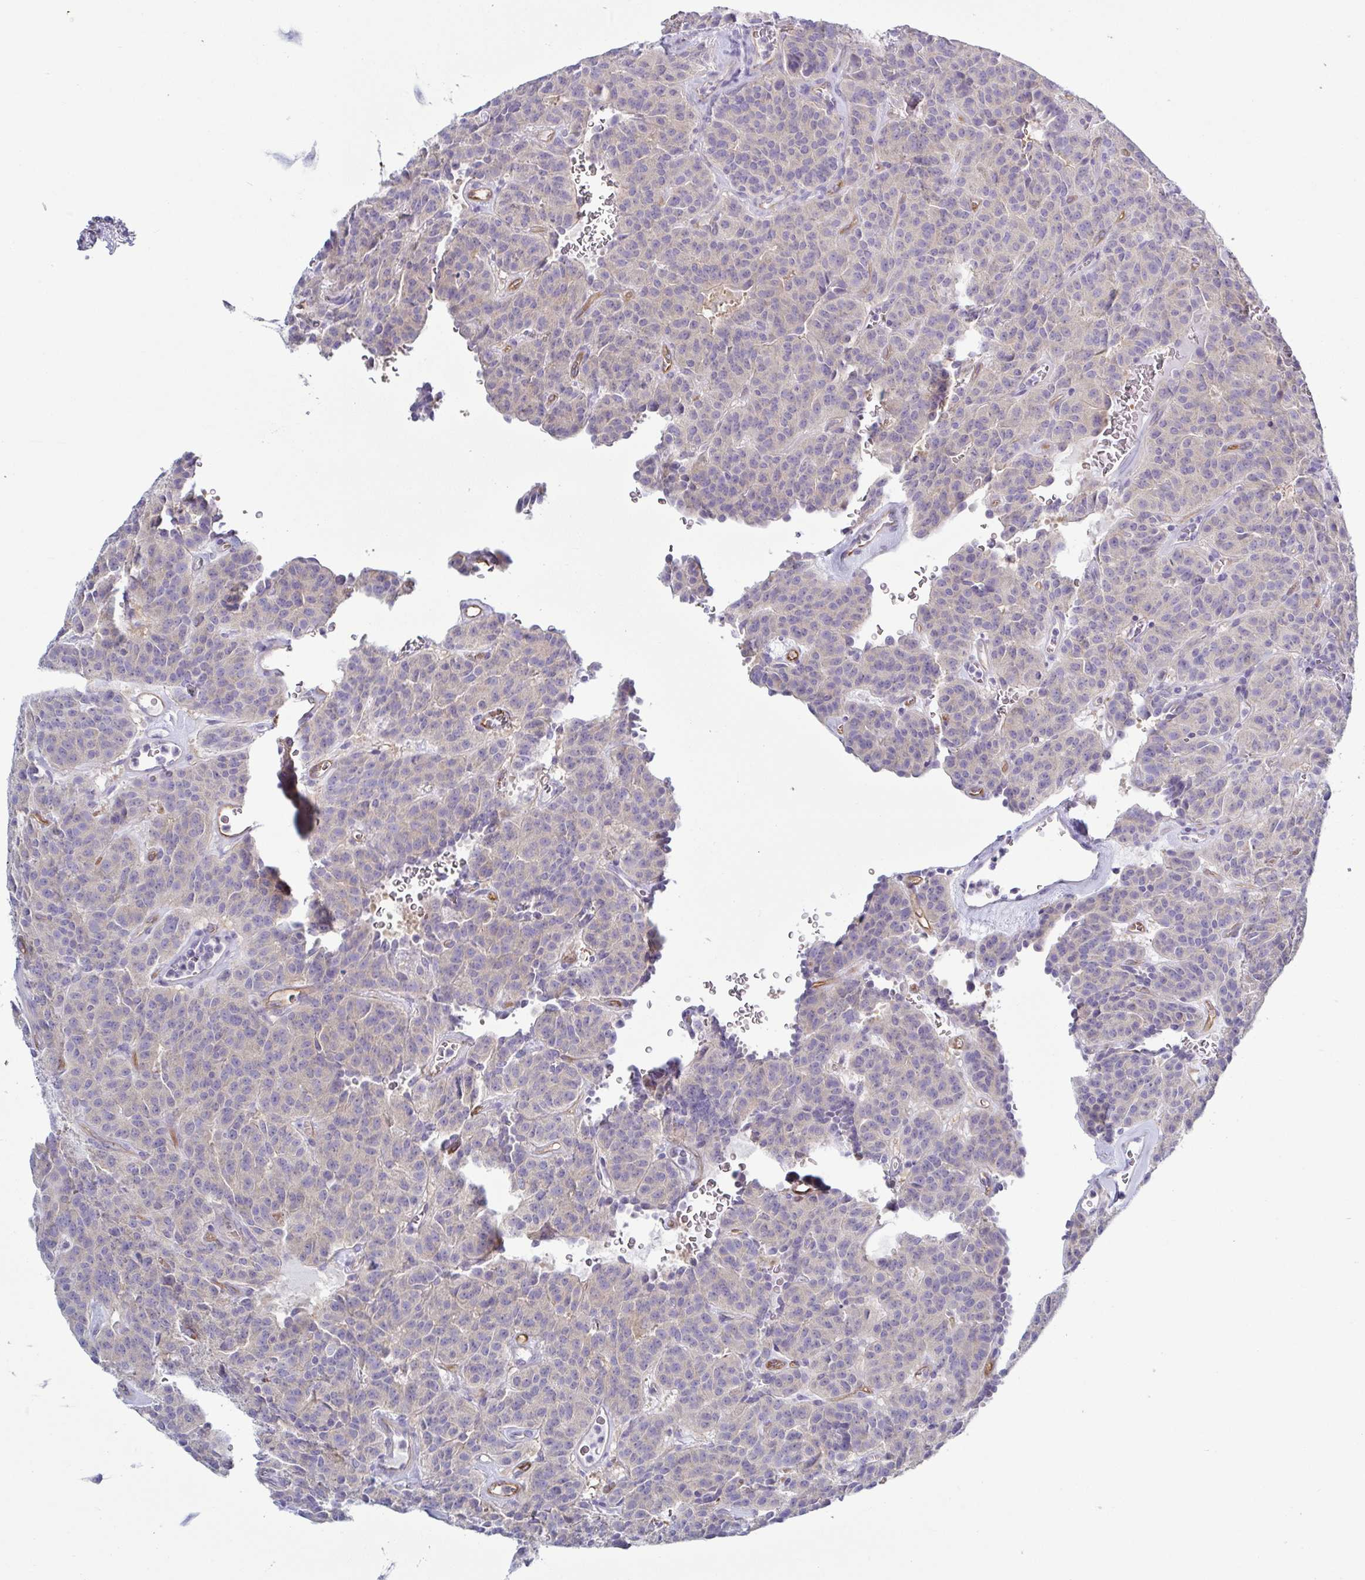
{"staining": {"intensity": "negative", "quantity": "none", "location": "none"}, "tissue": "carcinoid", "cell_type": "Tumor cells", "image_type": "cancer", "snomed": [{"axis": "morphology", "description": "Carcinoid, malignant, NOS"}, {"axis": "topography", "description": "Lung"}], "caption": "An immunohistochemistry (IHC) micrograph of carcinoid is shown. There is no staining in tumor cells of carcinoid.", "gene": "TNNI2", "patient": {"sex": "female", "age": 61}}